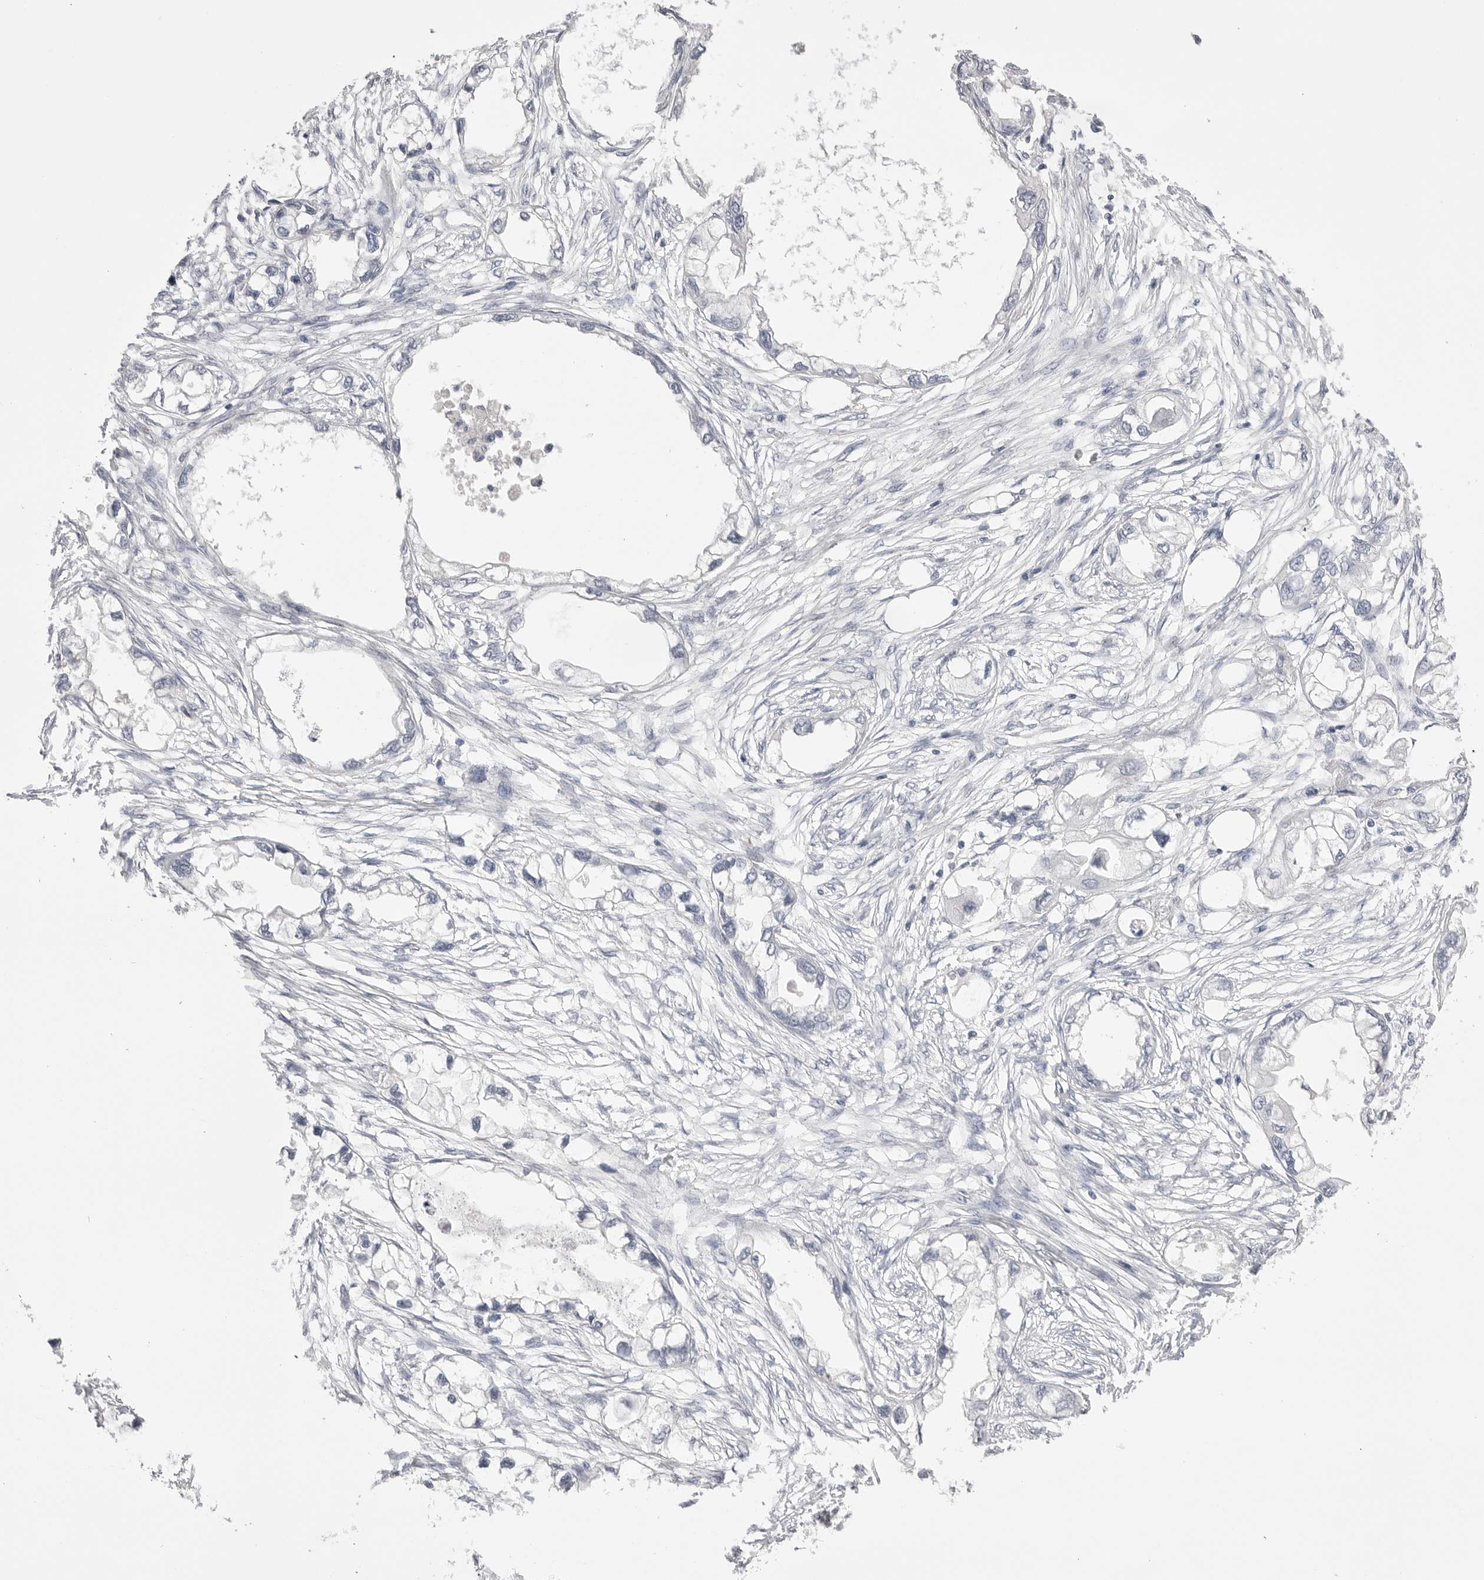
{"staining": {"intensity": "negative", "quantity": "none", "location": "none"}, "tissue": "endometrial cancer", "cell_type": "Tumor cells", "image_type": "cancer", "snomed": [{"axis": "morphology", "description": "Adenocarcinoma, NOS"}, {"axis": "morphology", "description": "Adenocarcinoma, metastatic, NOS"}, {"axis": "topography", "description": "Adipose tissue"}, {"axis": "topography", "description": "Endometrium"}], "caption": "Metastatic adenocarcinoma (endometrial) stained for a protein using immunohistochemistry (IHC) exhibits no expression tumor cells.", "gene": "CPB1", "patient": {"sex": "female", "age": 67}}